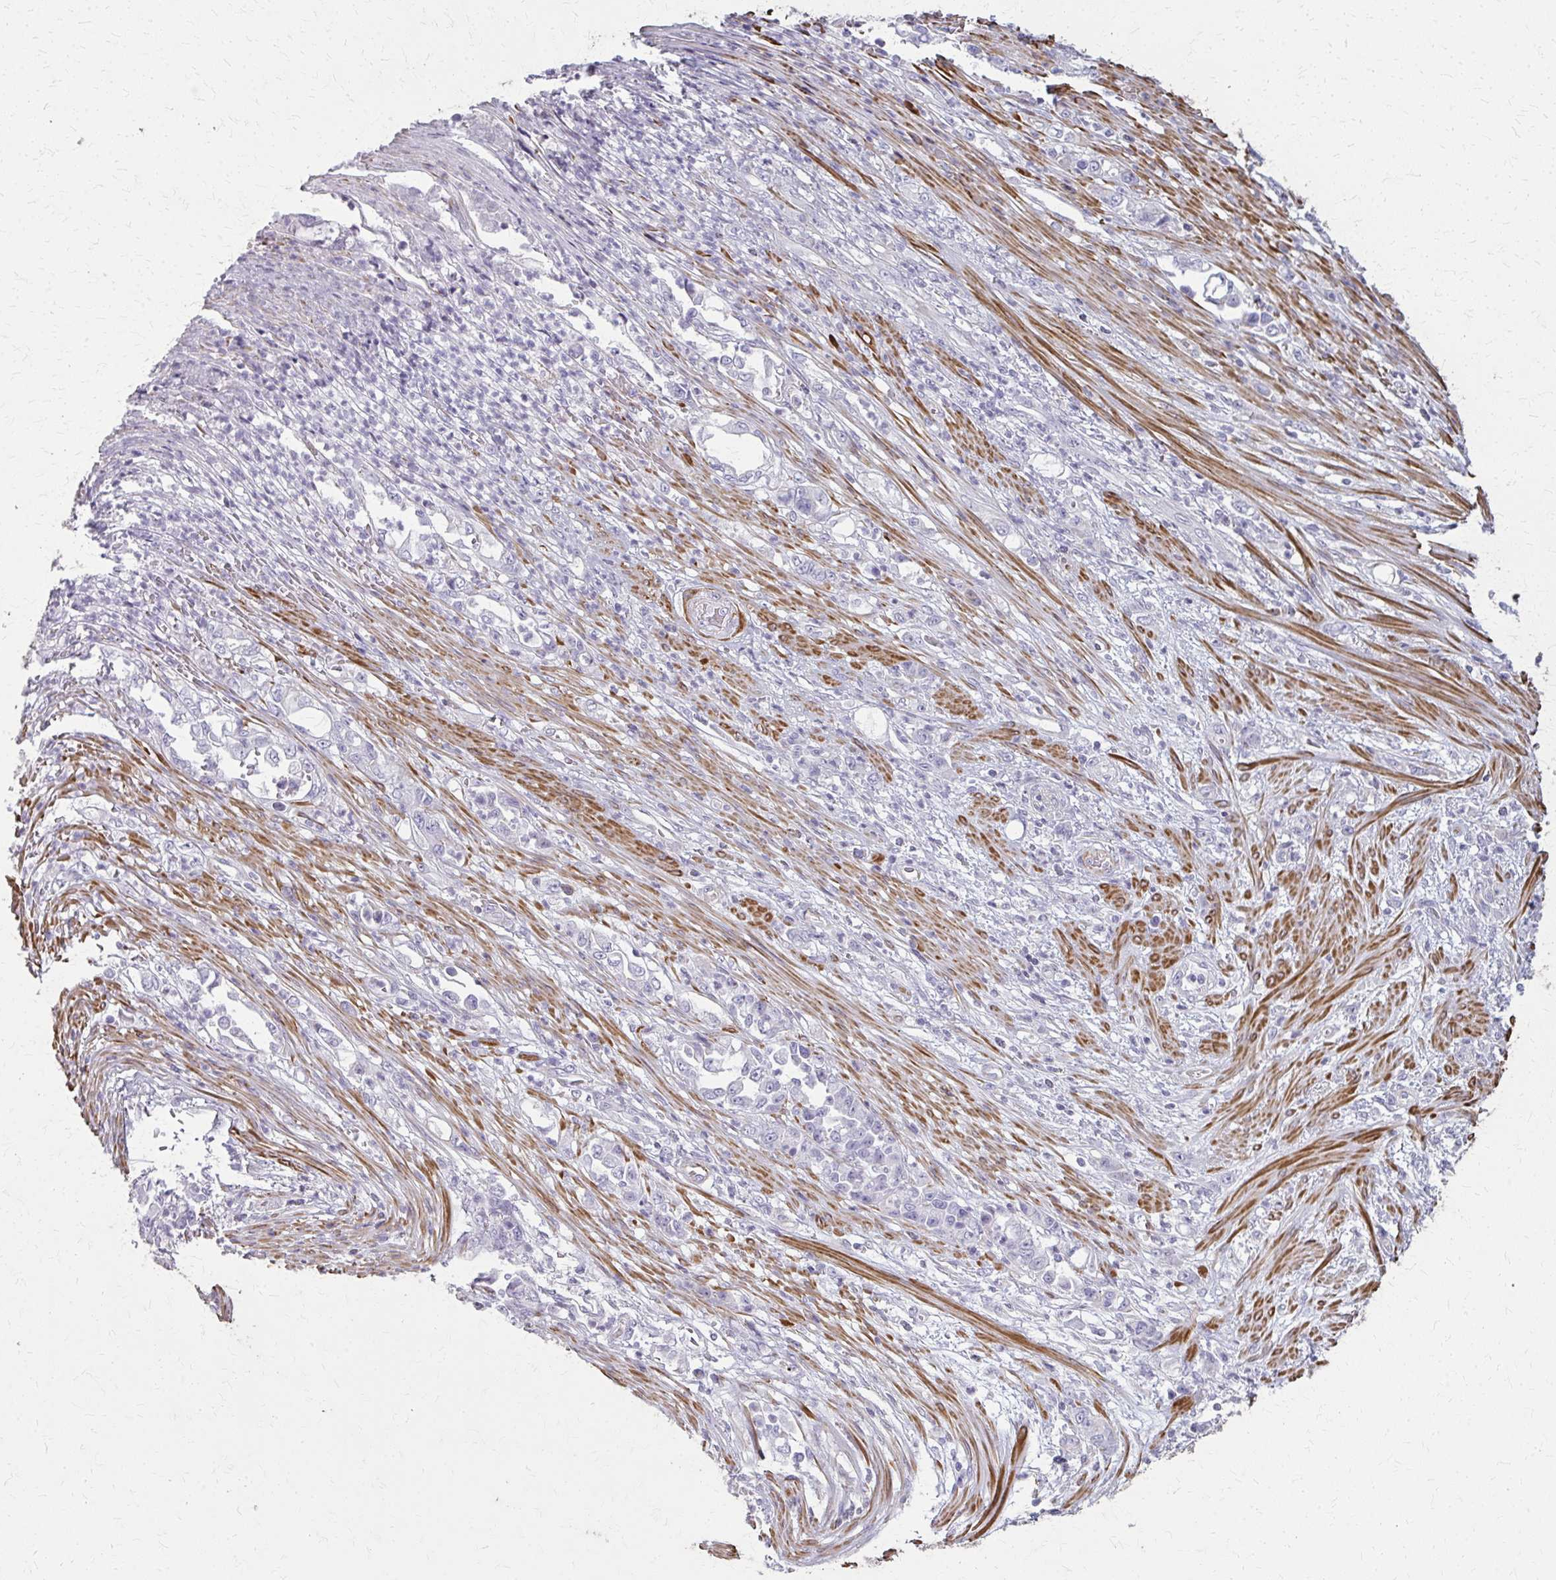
{"staining": {"intensity": "negative", "quantity": "none", "location": "none"}, "tissue": "stomach cancer", "cell_type": "Tumor cells", "image_type": "cancer", "snomed": [{"axis": "morphology", "description": "Normal tissue, NOS"}, {"axis": "morphology", "description": "Adenocarcinoma, NOS"}, {"axis": "topography", "description": "Stomach"}], "caption": "This micrograph is of stomach cancer stained with IHC to label a protein in brown with the nuclei are counter-stained blue. There is no positivity in tumor cells. (DAB (3,3'-diaminobenzidine) immunohistochemistry (IHC), high magnification).", "gene": "TENM4", "patient": {"sex": "female", "age": 79}}